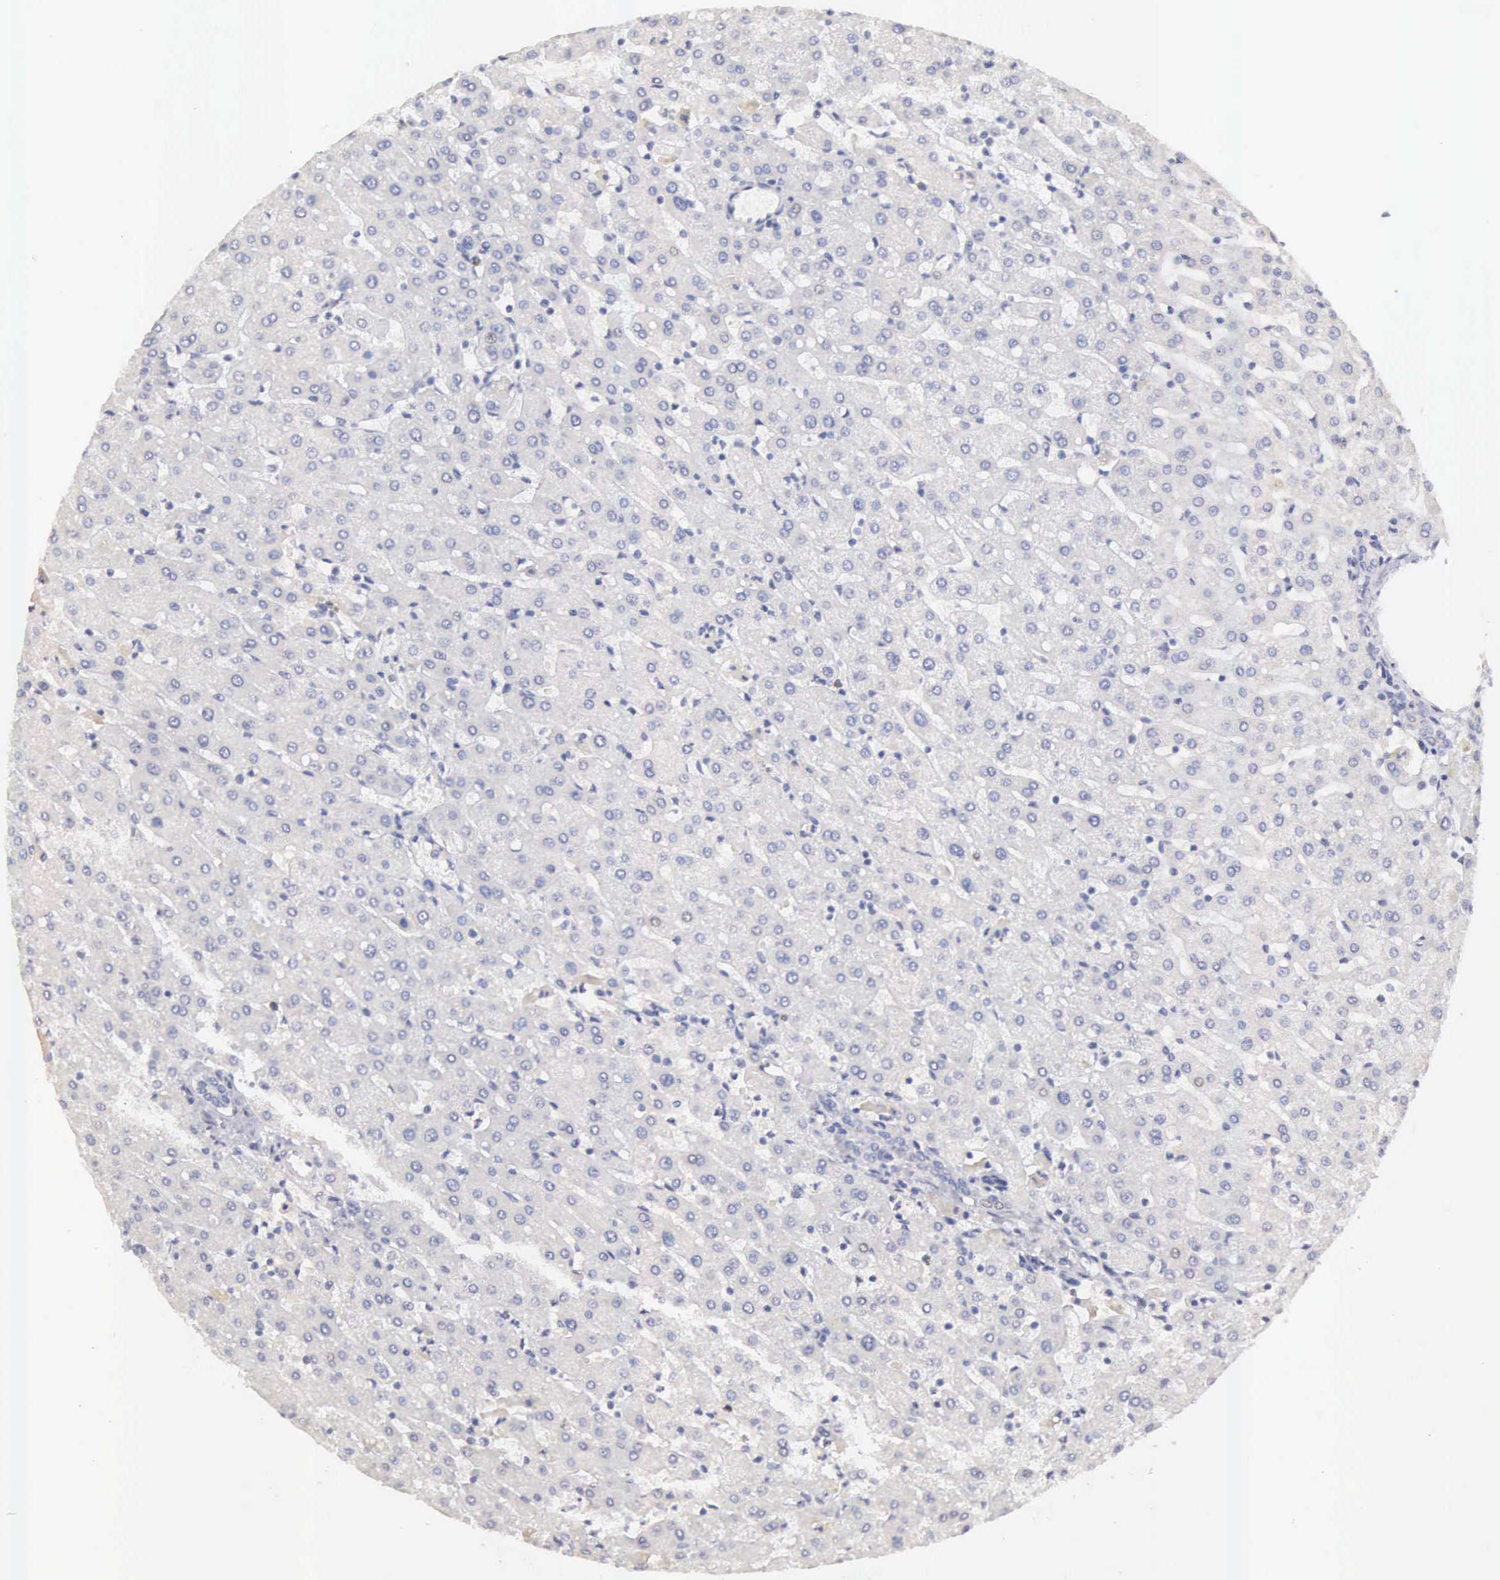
{"staining": {"intensity": "weak", "quantity": ">75%", "location": "cytoplasmic/membranous"}, "tissue": "liver", "cell_type": "Cholangiocytes", "image_type": "normal", "snomed": [{"axis": "morphology", "description": "Normal tissue, NOS"}, {"axis": "topography", "description": "Liver"}], "caption": "Protein positivity by immunohistochemistry (IHC) exhibits weak cytoplasmic/membranous positivity in about >75% of cholangiocytes in normal liver. The protein of interest is shown in brown color, while the nuclei are stained blue.", "gene": "TXLNG", "patient": {"sex": "female", "age": 30}}